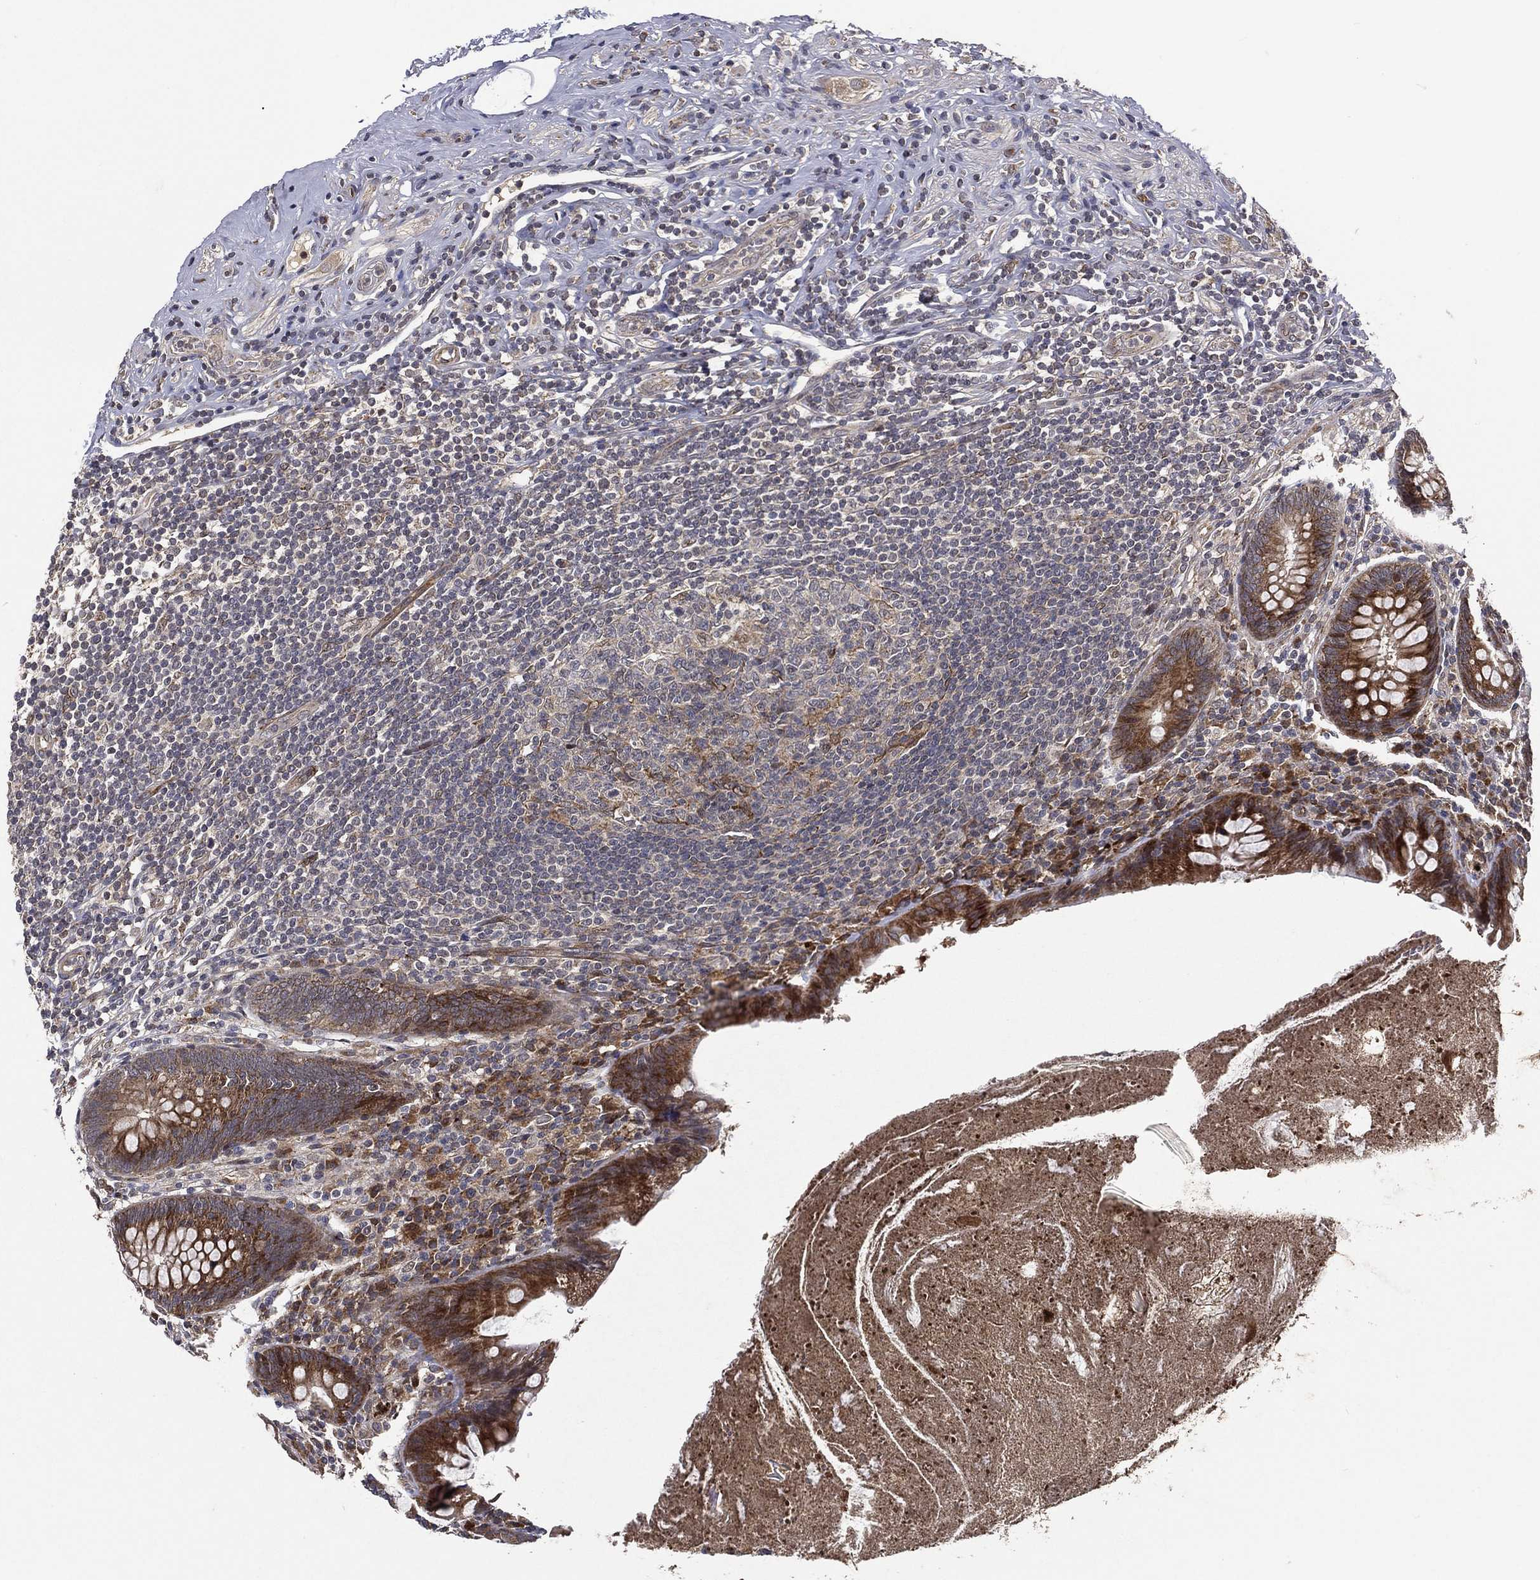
{"staining": {"intensity": "strong", "quantity": ">75%", "location": "cytoplasmic/membranous"}, "tissue": "appendix", "cell_type": "Glandular cells", "image_type": "normal", "snomed": [{"axis": "morphology", "description": "Normal tissue, NOS"}, {"axis": "topography", "description": "Appendix"}], "caption": "A brown stain highlights strong cytoplasmic/membranous positivity of a protein in glandular cells of normal appendix.", "gene": "RAB11FIP4", "patient": {"sex": "male", "age": 47}}